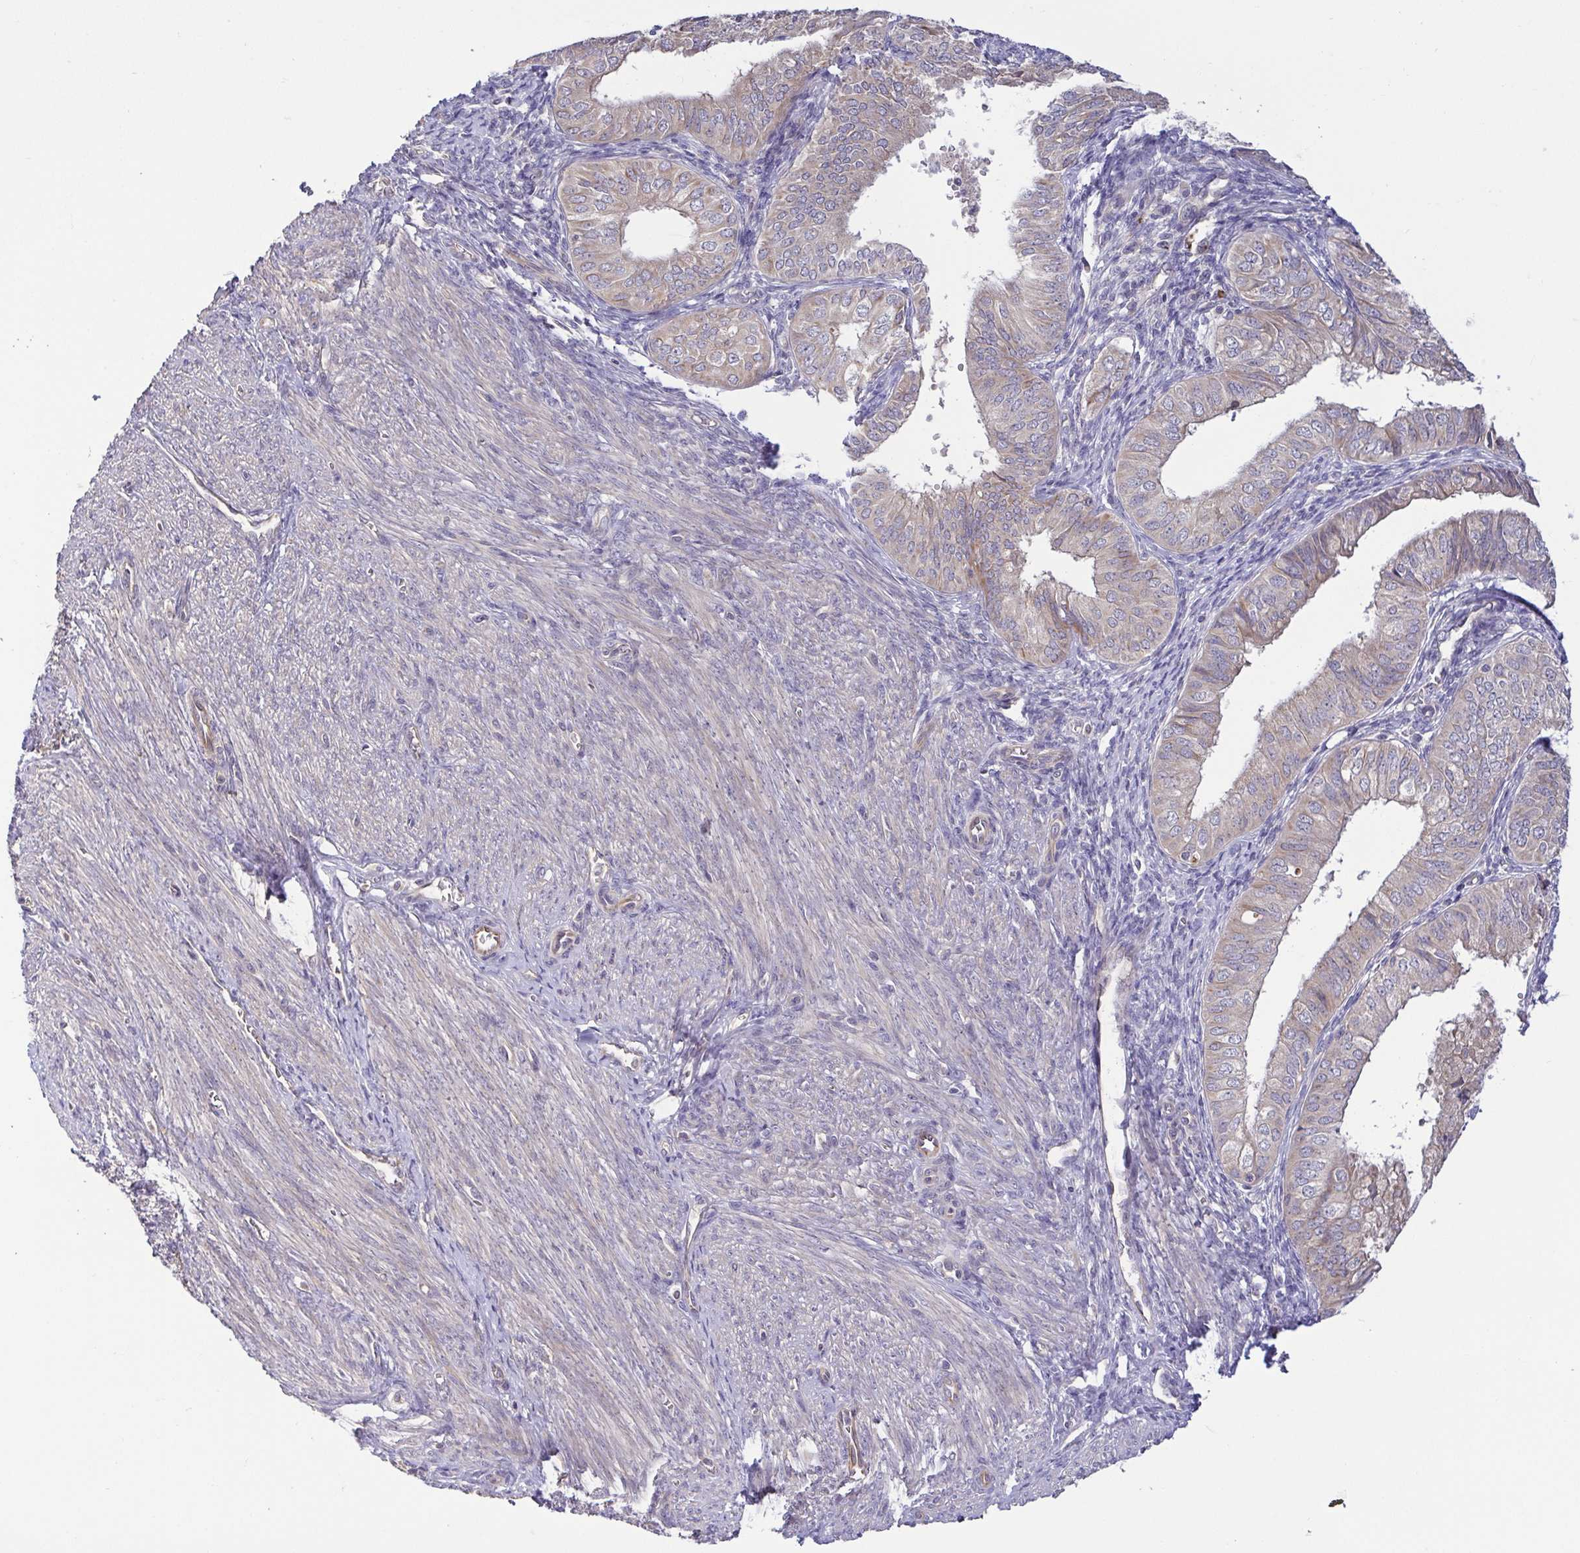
{"staining": {"intensity": "weak", "quantity": "25%-75%", "location": "cytoplasmic/membranous"}, "tissue": "endometrial cancer", "cell_type": "Tumor cells", "image_type": "cancer", "snomed": [{"axis": "morphology", "description": "Adenocarcinoma, NOS"}, {"axis": "topography", "description": "Endometrium"}], "caption": "Immunohistochemical staining of human endometrial cancer (adenocarcinoma) exhibits low levels of weak cytoplasmic/membranous expression in about 25%-75% of tumor cells. The protein is stained brown, and the nuclei are stained in blue (DAB IHC with brightfield microscopy, high magnification).", "gene": "OSBPL7", "patient": {"sex": "female", "age": 58}}